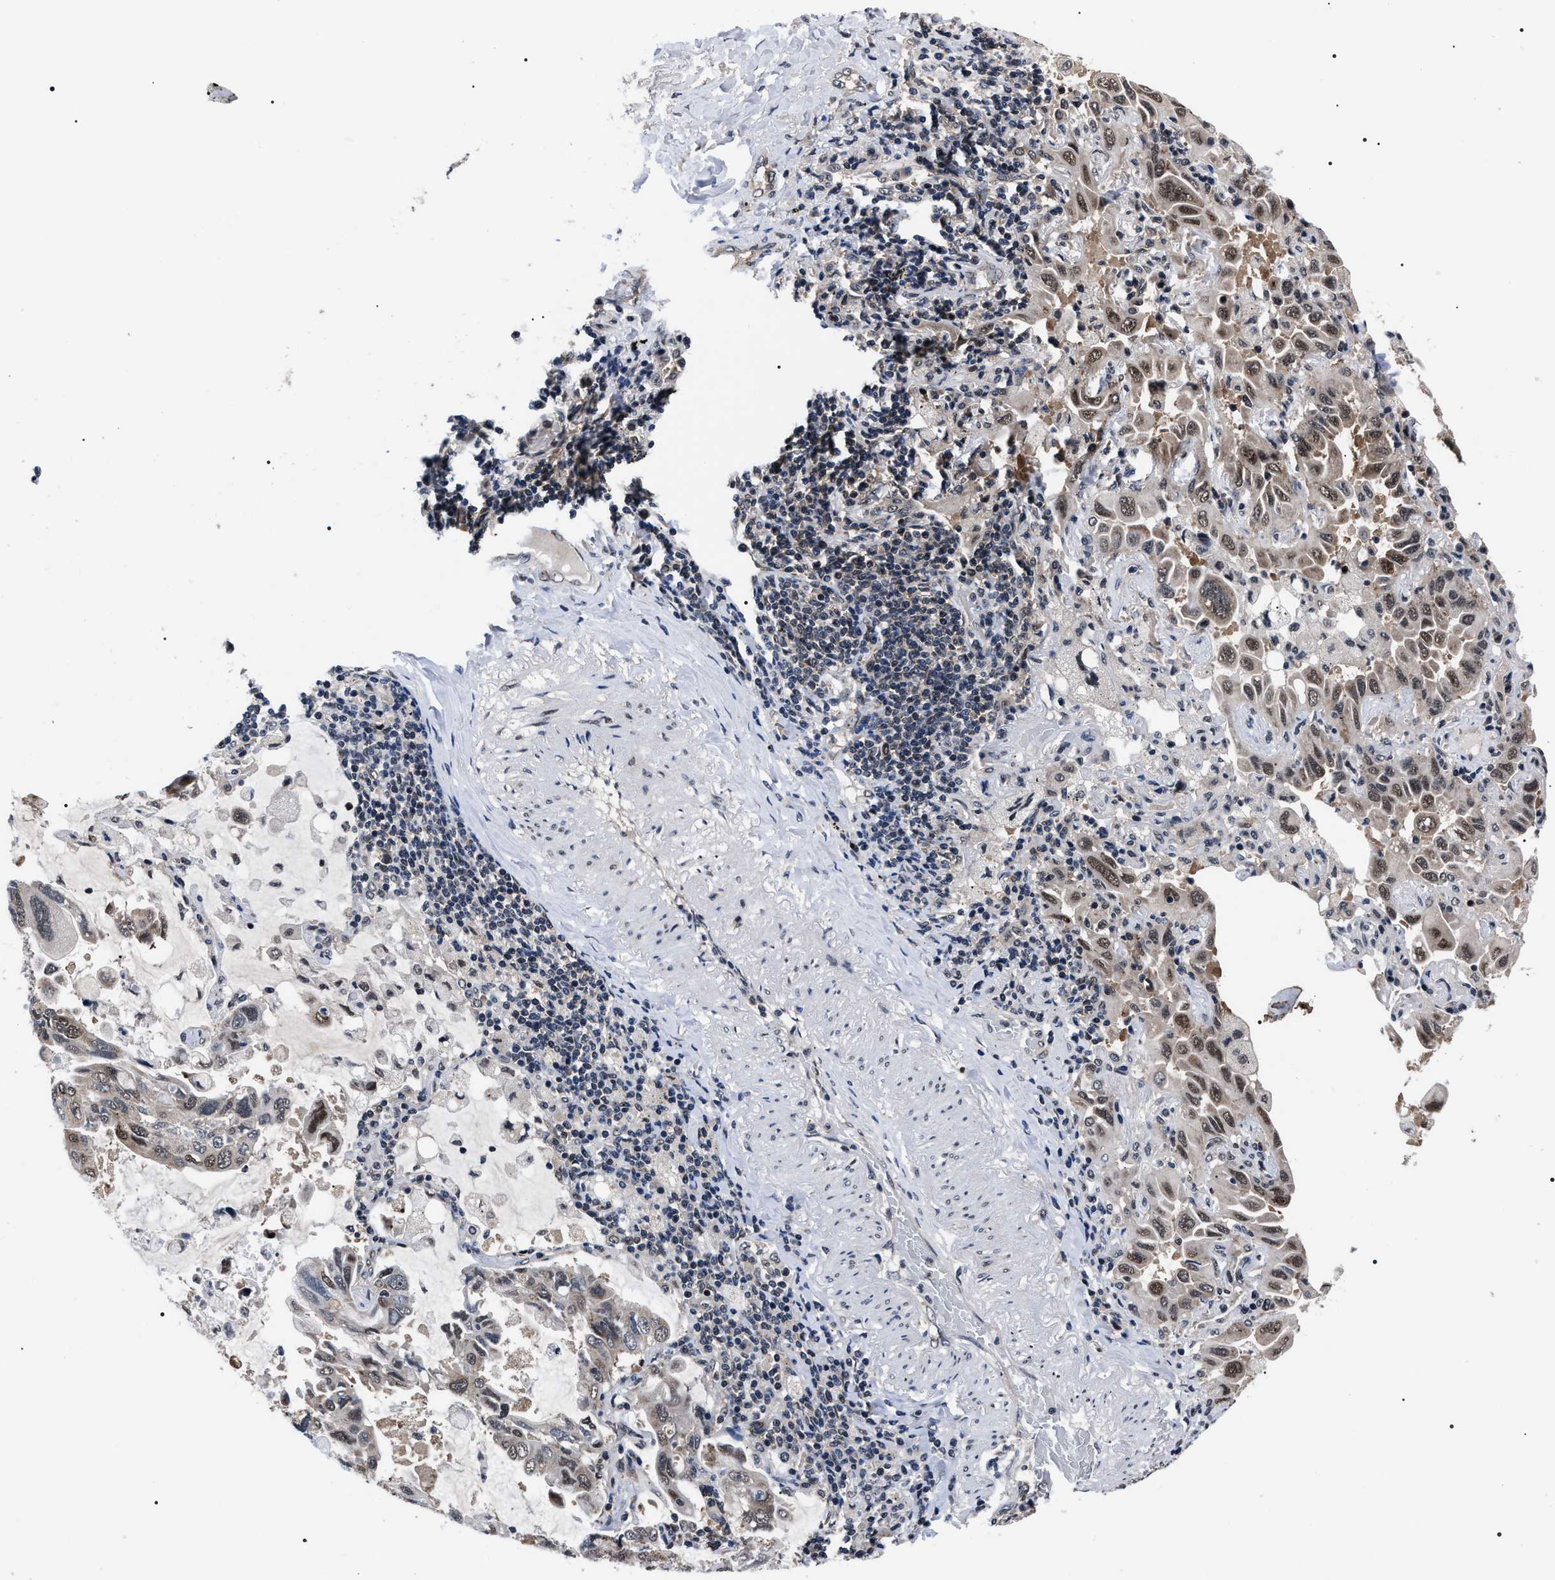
{"staining": {"intensity": "weak", "quantity": "25%-75%", "location": "cytoplasmic/membranous,nuclear"}, "tissue": "lung cancer", "cell_type": "Tumor cells", "image_type": "cancer", "snomed": [{"axis": "morphology", "description": "Adenocarcinoma, NOS"}, {"axis": "topography", "description": "Lung"}], "caption": "About 25%-75% of tumor cells in lung adenocarcinoma reveal weak cytoplasmic/membranous and nuclear protein positivity as visualized by brown immunohistochemical staining.", "gene": "CSNK2A1", "patient": {"sex": "male", "age": 64}}